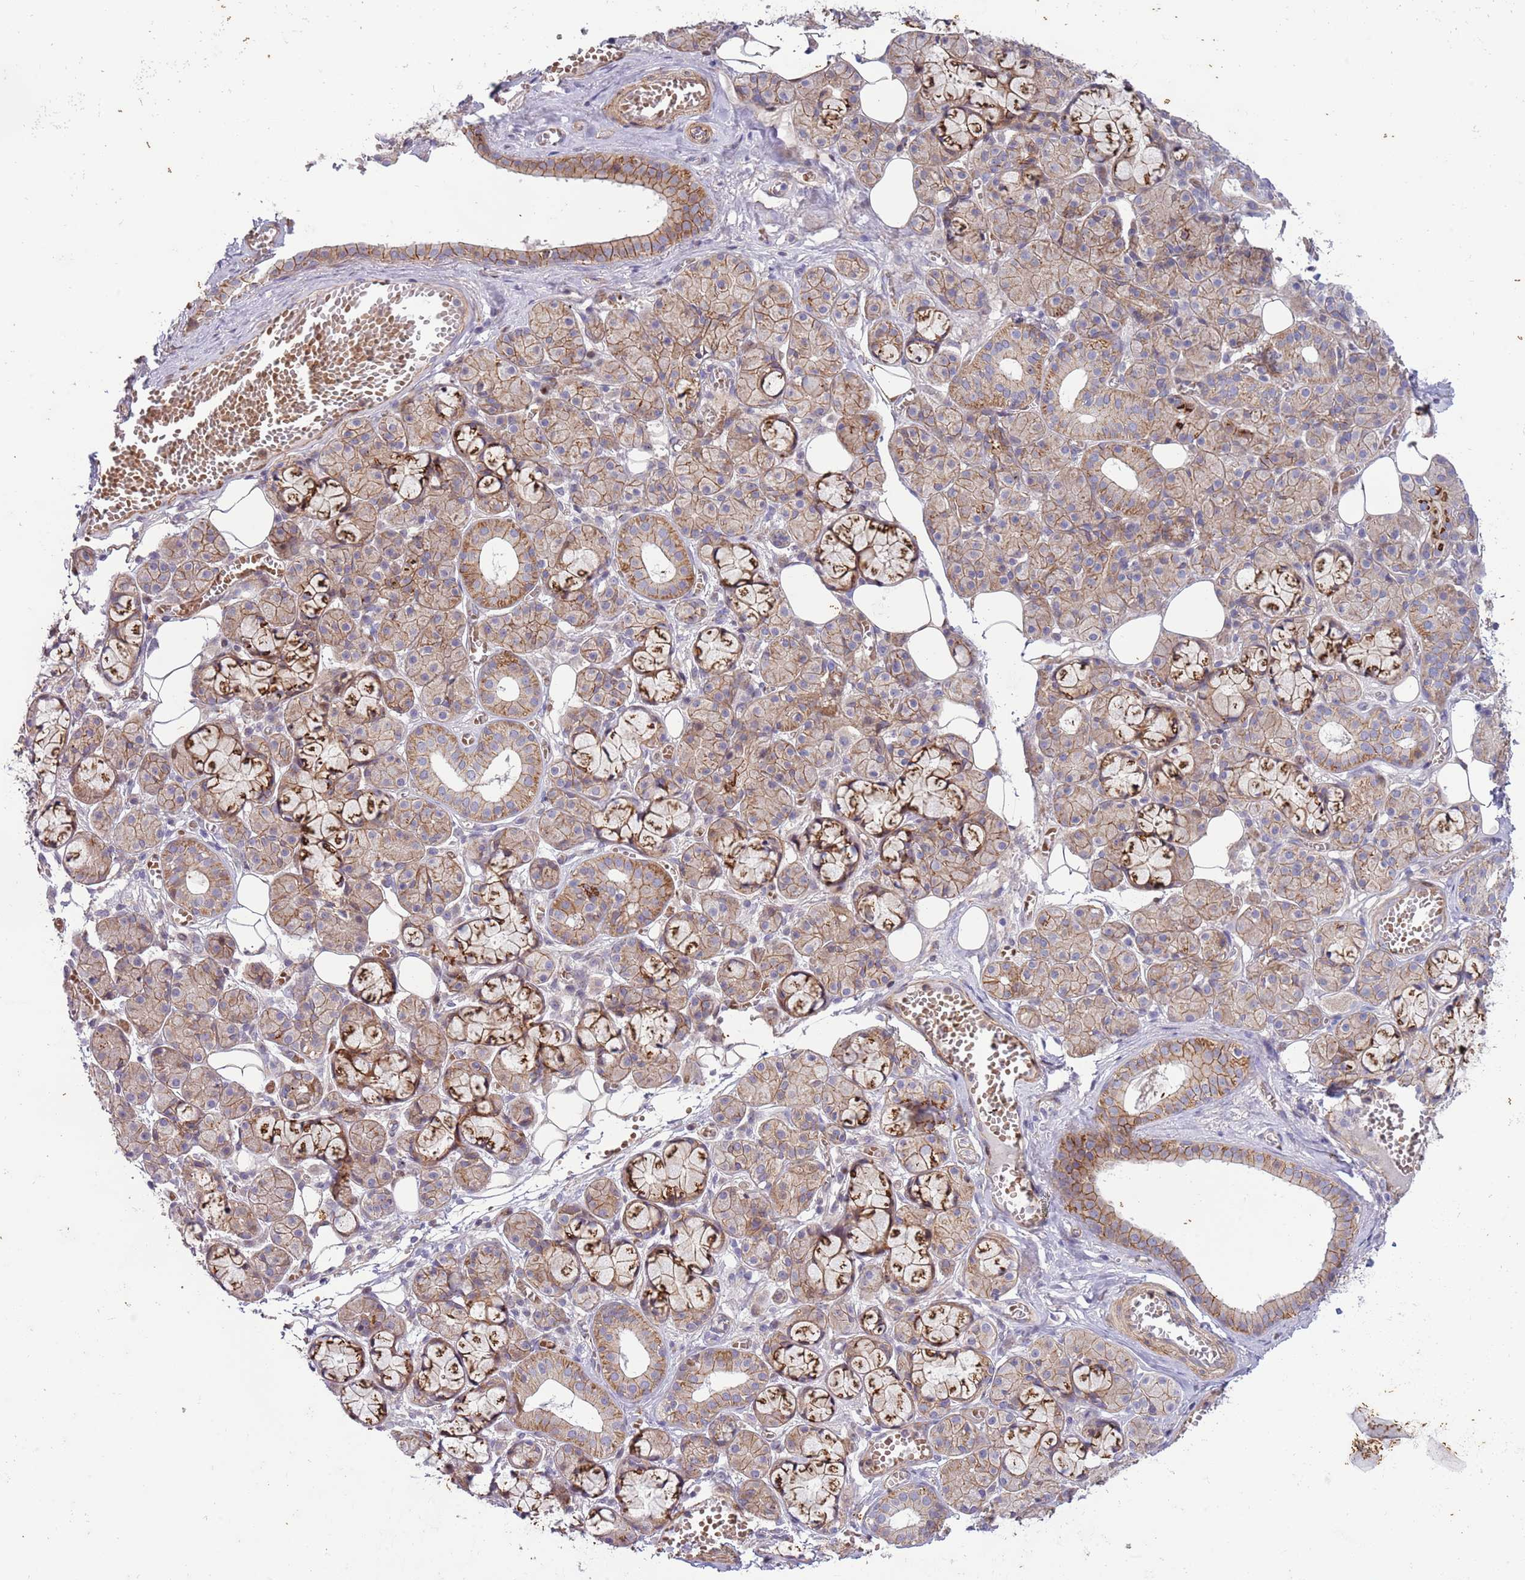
{"staining": {"intensity": "moderate", "quantity": "25%-75%", "location": "cytoplasmic/membranous"}, "tissue": "salivary gland", "cell_type": "Glandular cells", "image_type": "normal", "snomed": [{"axis": "morphology", "description": "Normal tissue, NOS"}, {"axis": "topography", "description": "Salivary gland"}], "caption": "Salivary gland stained with a brown dye demonstrates moderate cytoplasmic/membranous positive expression in about 25%-75% of glandular cells.", "gene": "ITGB6", "patient": {"sex": "male", "age": 63}}